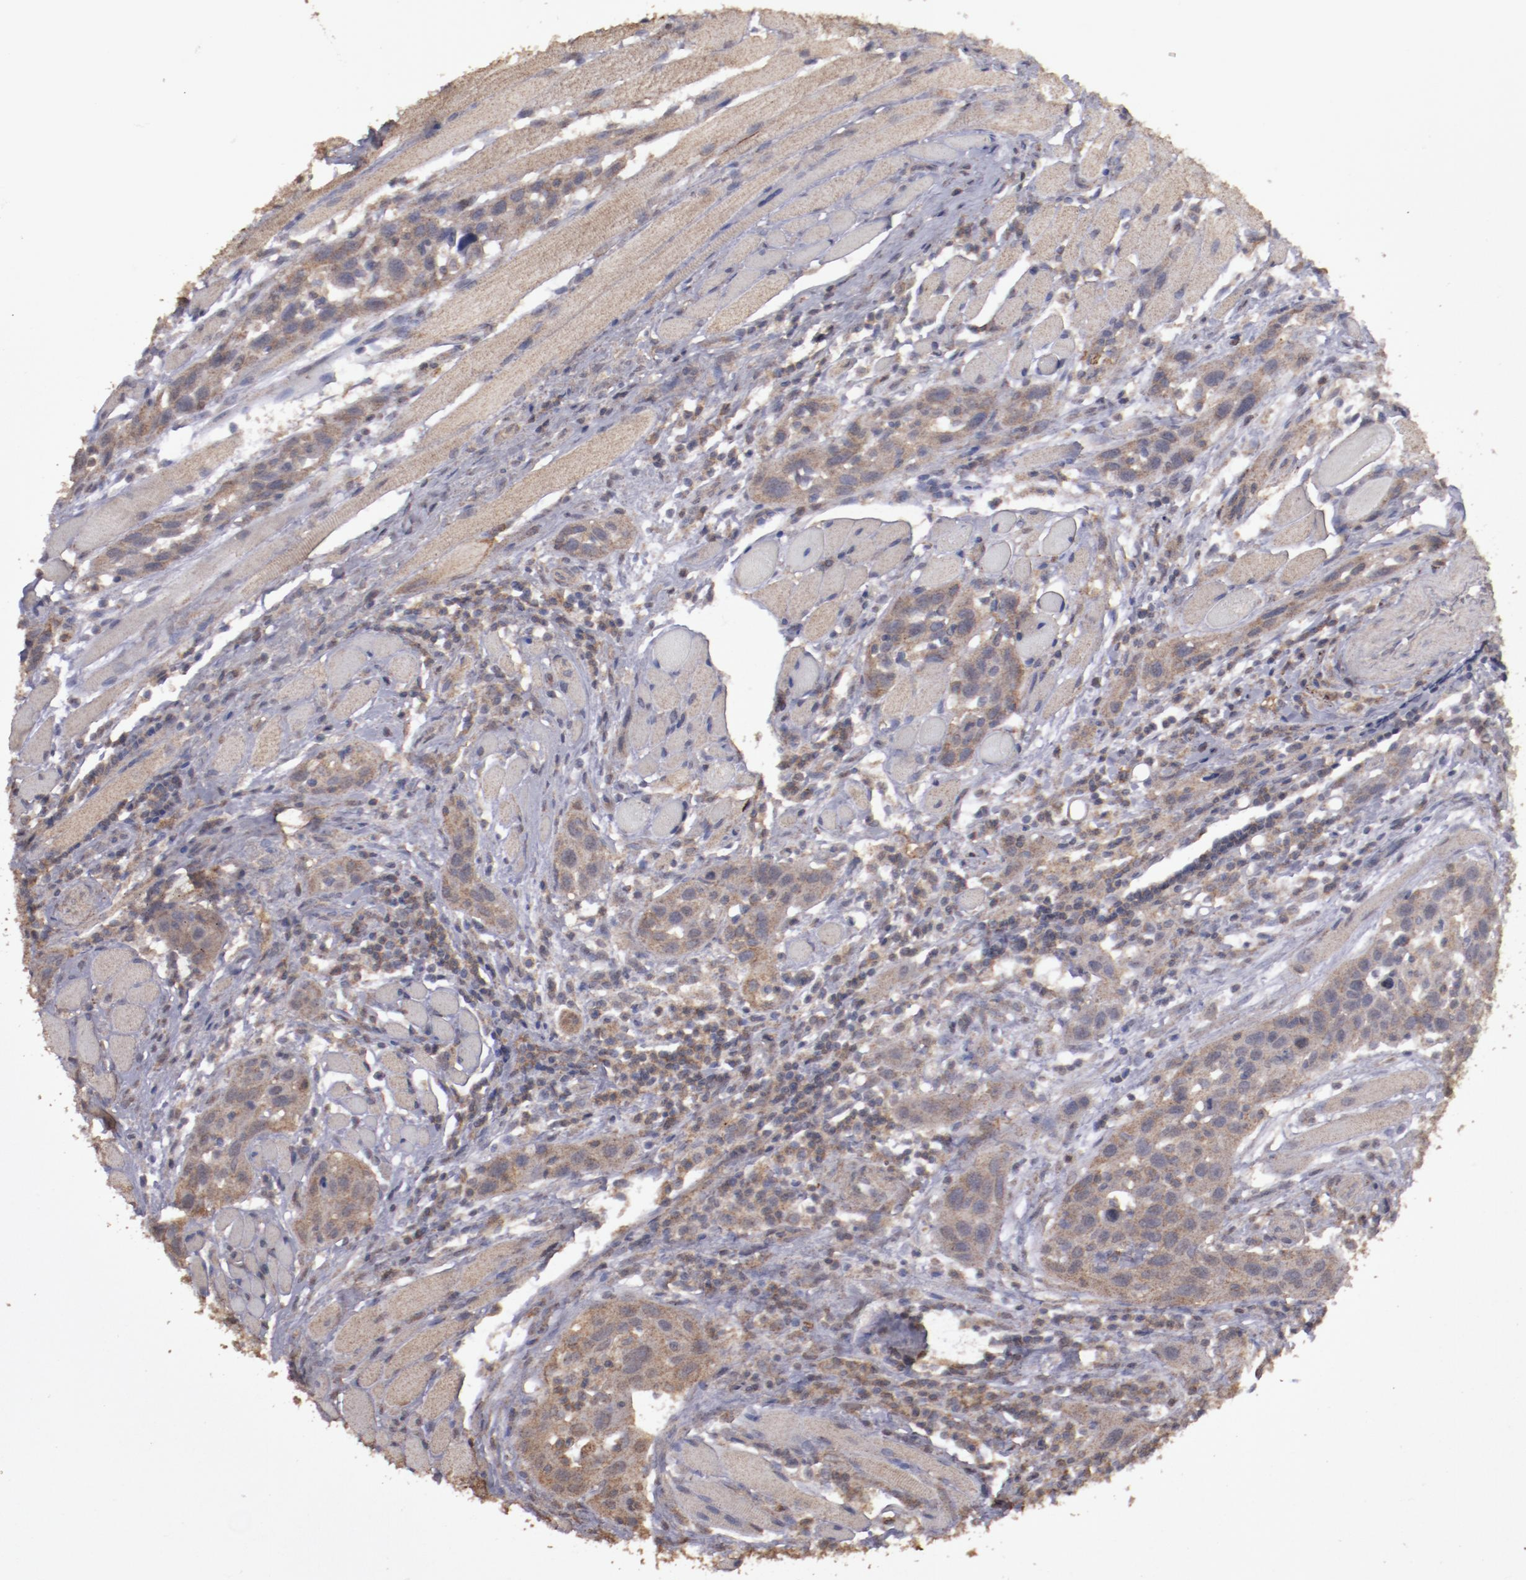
{"staining": {"intensity": "moderate", "quantity": "25%-75%", "location": "cytoplasmic/membranous"}, "tissue": "head and neck cancer", "cell_type": "Tumor cells", "image_type": "cancer", "snomed": [{"axis": "morphology", "description": "Squamous cell carcinoma, NOS"}, {"axis": "topography", "description": "Oral tissue"}, {"axis": "topography", "description": "Head-Neck"}], "caption": "This histopathology image exhibits head and neck cancer (squamous cell carcinoma) stained with immunohistochemistry to label a protein in brown. The cytoplasmic/membranous of tumor cells show moderate positivity for the protein. Nuclei are counter-stained blue.", "gene": "FAT1", "patient": {"sex": "female", "age": 50}}